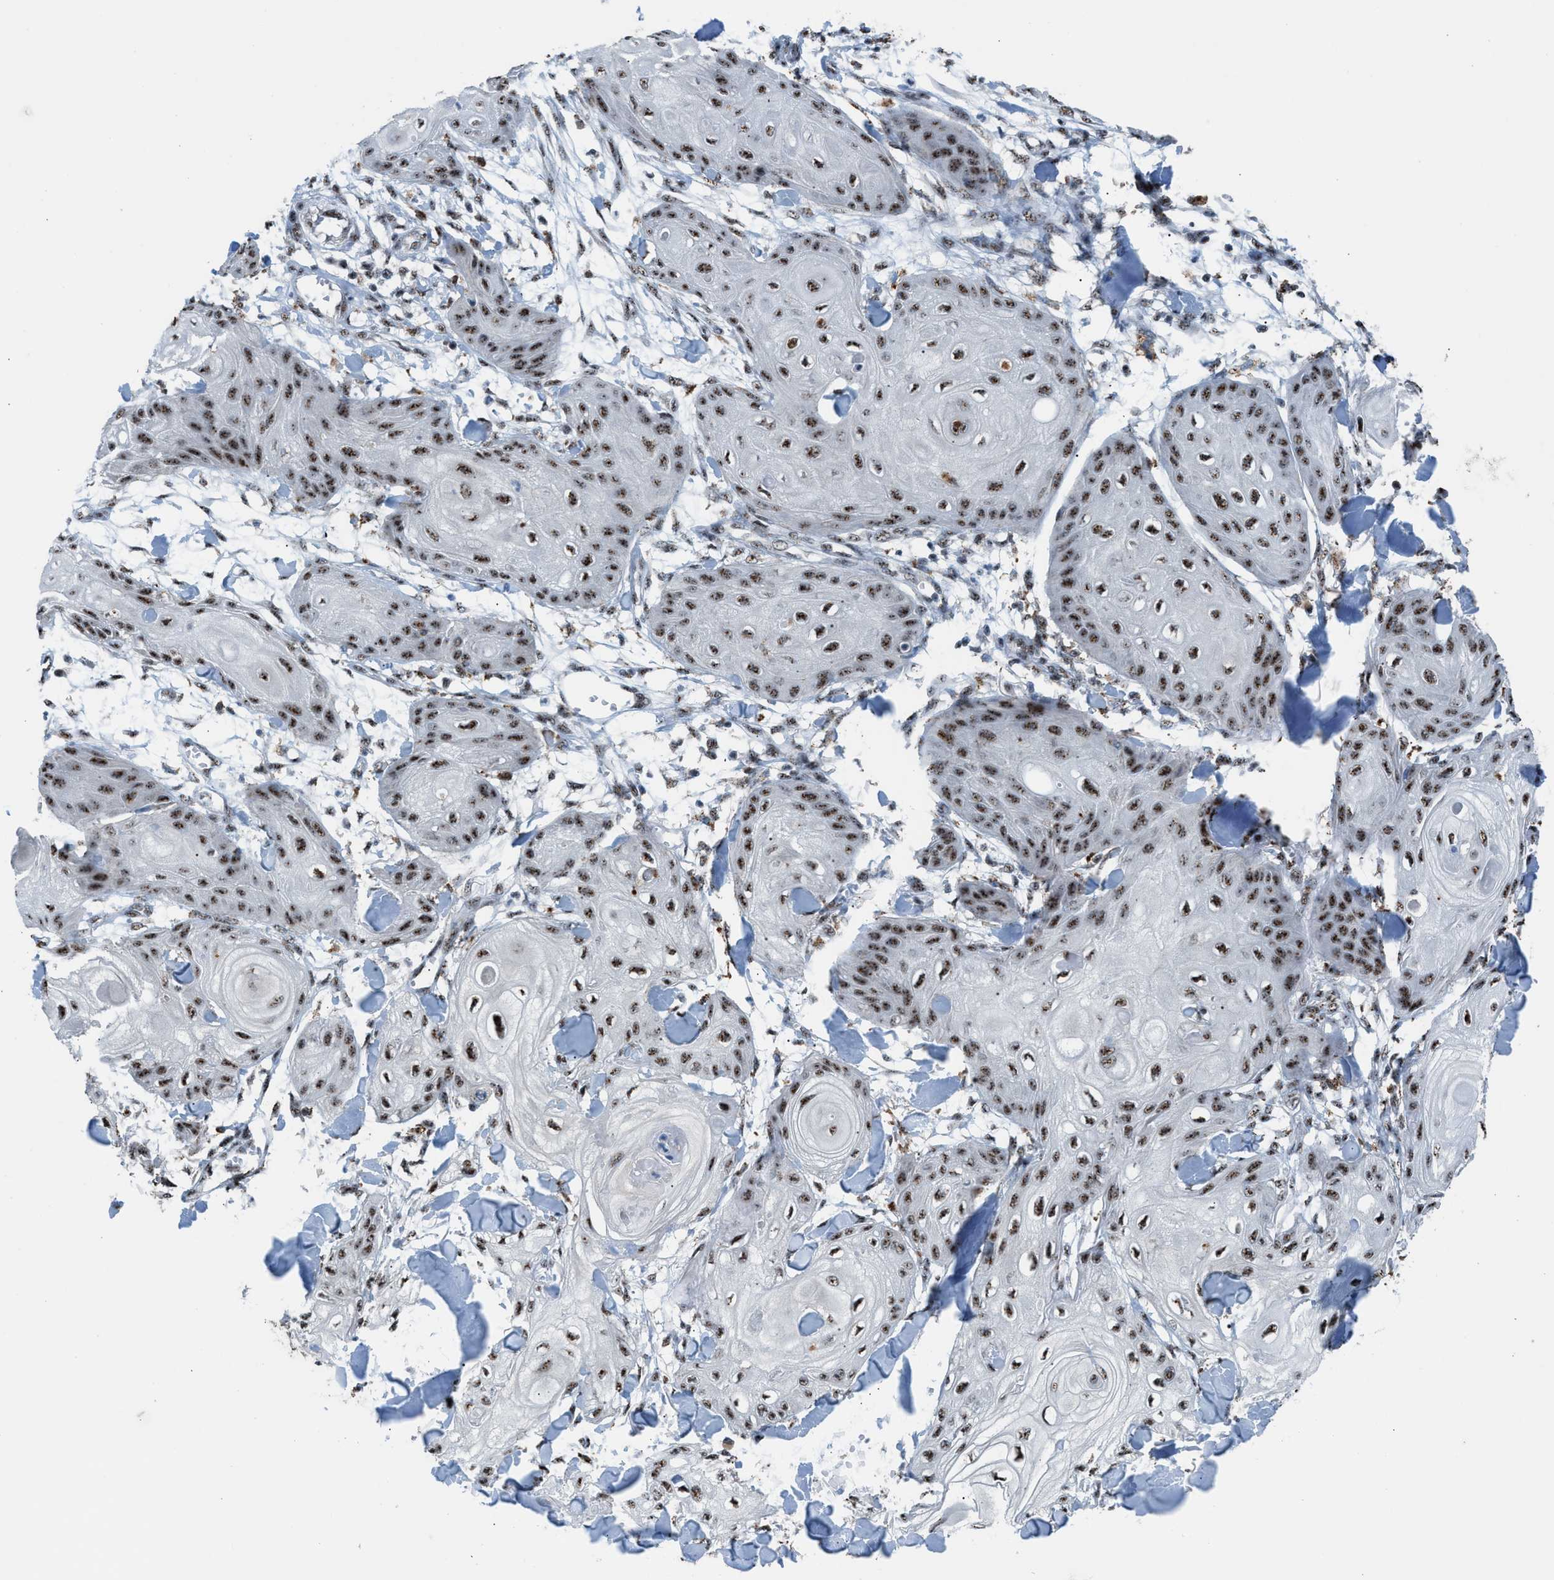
{"staining": {"intensity": "moderate", "quantity": ">75%", "location": "nuclear"}, "tissue": "skin cancer", "cell_type": "Tumor cells", "image_type": "cancer", "snomed": [{"axis": "morphology", "description": "Squamous cell carcinoma, NOS"}, {"axis": "topography", "description": "Skin"}], "caption": "Skin cancer stained for a protein (brown) shows moderate nuclear positive positivity in about >75% of tumor cells.", "gene": "CENPP", "patient": {"sex": "male", "age": 74}}